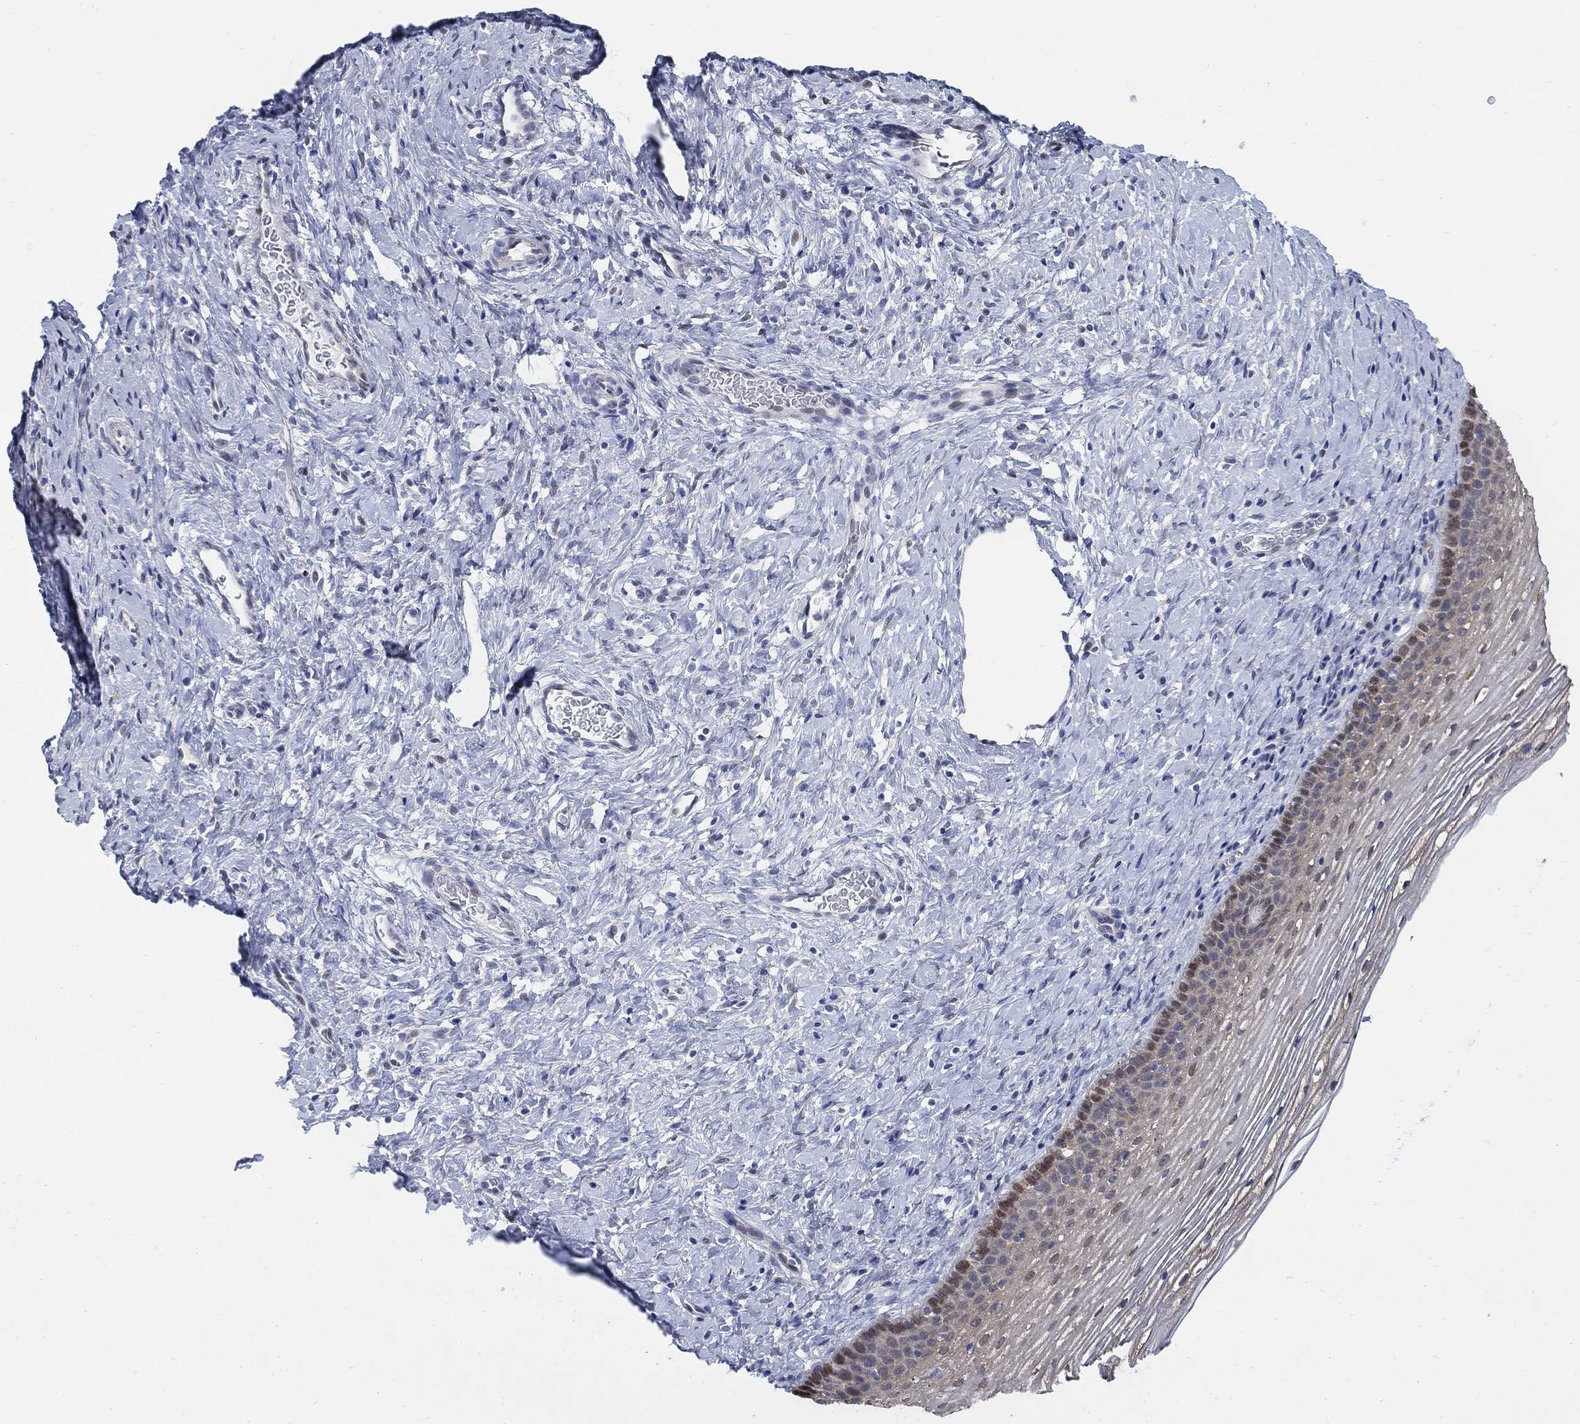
{"staining": {"intensity": "negative", "quantity": "none", "location": "none"}, "tissue": "cervix", "cell_type": "Glandular cells", "image_type": "normal", "snomed": [{"axis": "morphology", "description": "Normal tissue, NOS"}, {"axis": "topography", "description": "Cervix"}], "caption": "Immunohistochemistry (IHC) of unremarkable cervix demonstrates no staining in glandular cells. Nuclei are stained in blue.", "gene": "MYO3A", "patient": {"sex": "female", "age": 39}}